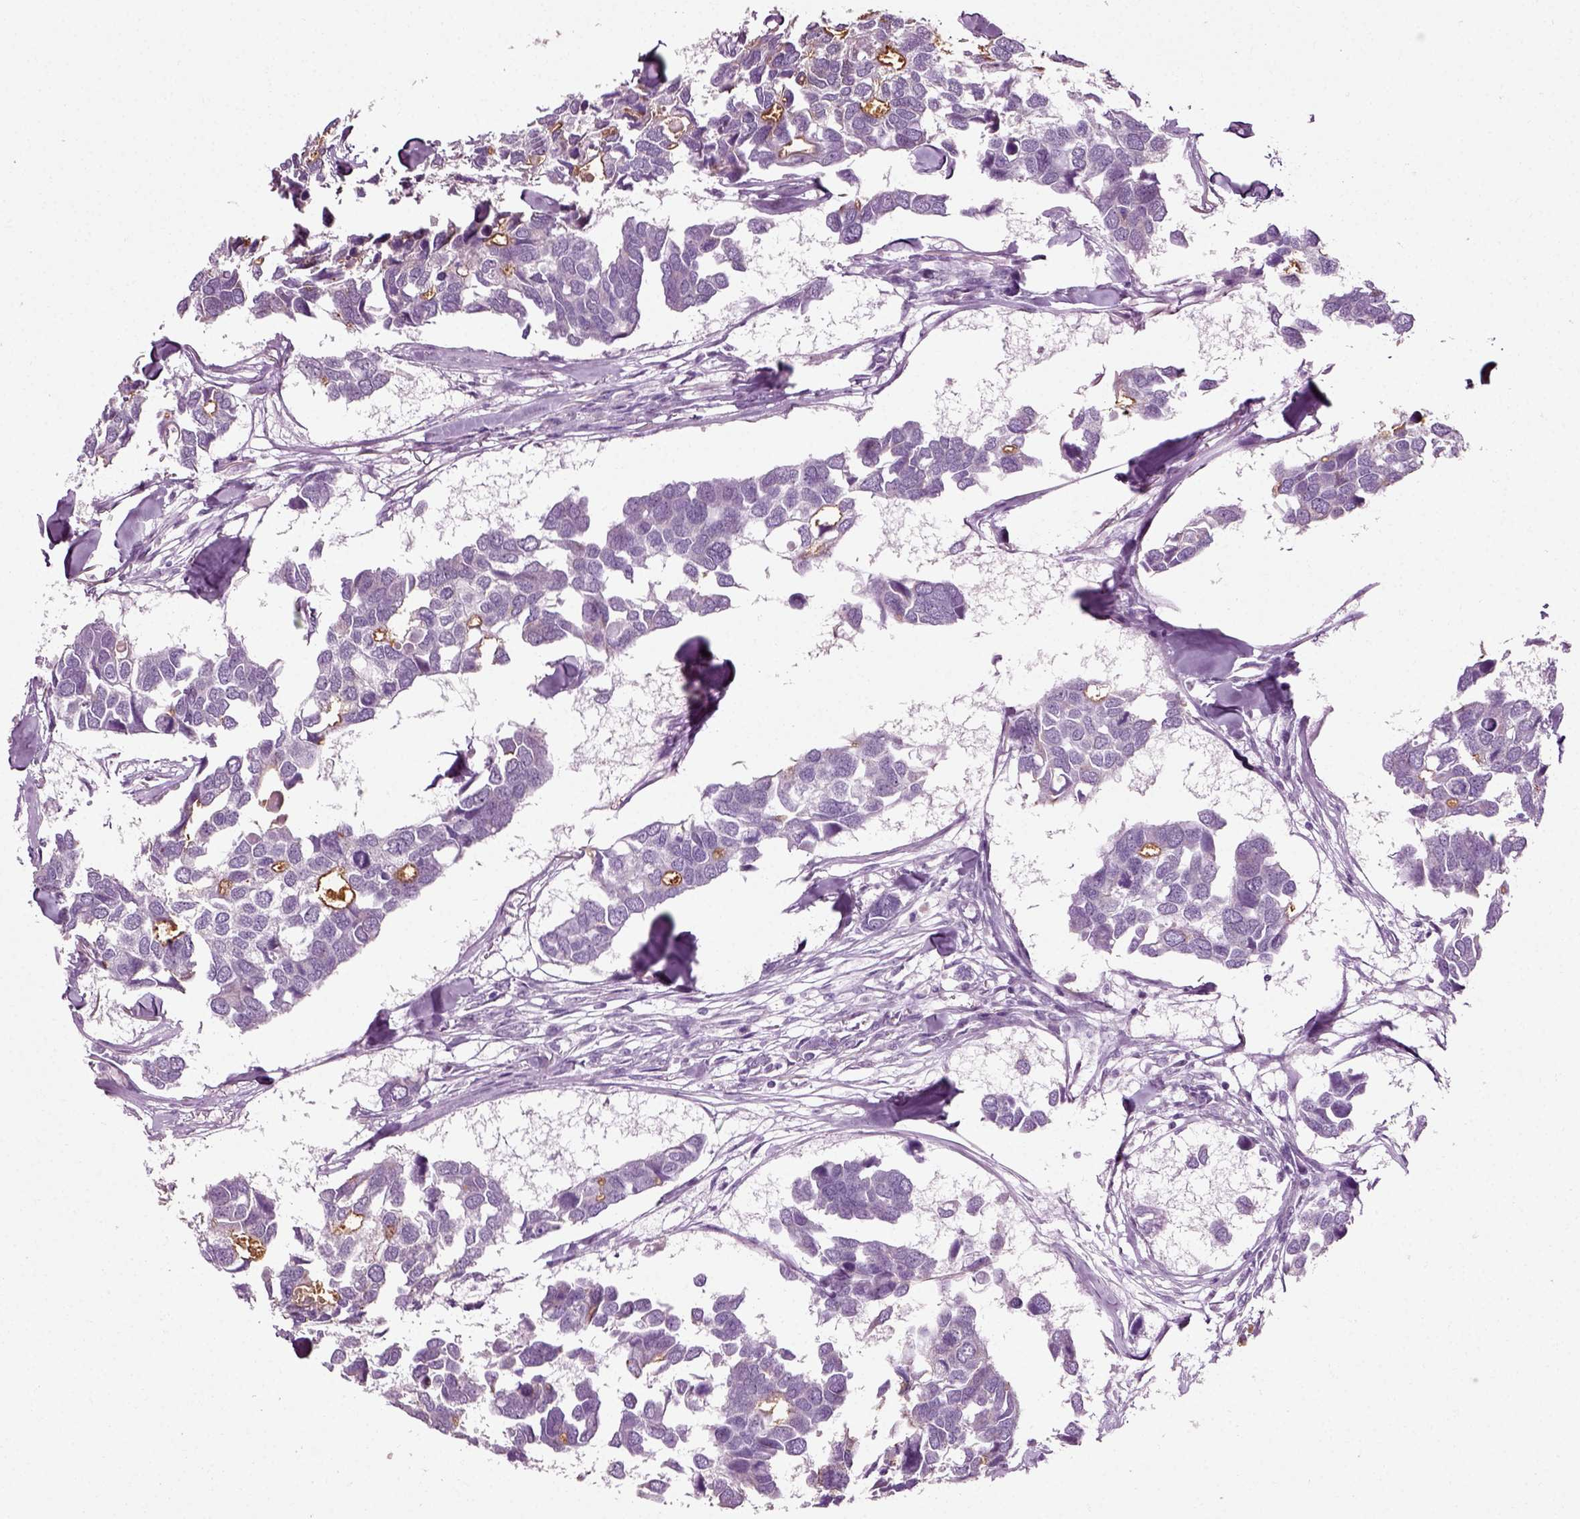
{"staining": {"intensity": "strong", "quantity": "<25%", "location": "cytoplasmic/membranous"}, "tissue": "breast cancer", "cell_type": "Tumor cells", "image_type": "cancer", "snomed": [{"axis": "morphology", "description": "Duct carcinoma"}, {"axis": "topography", "description": "Breast"}], "caption": "Protein staining exhibits strong cytoplasmic/membranous staining in approximately <25% of tumor cells in breast cancer (intraductal carcinoma).", "gene": "SLC26A8", "patient": {"sex": "female", "age": 83}}